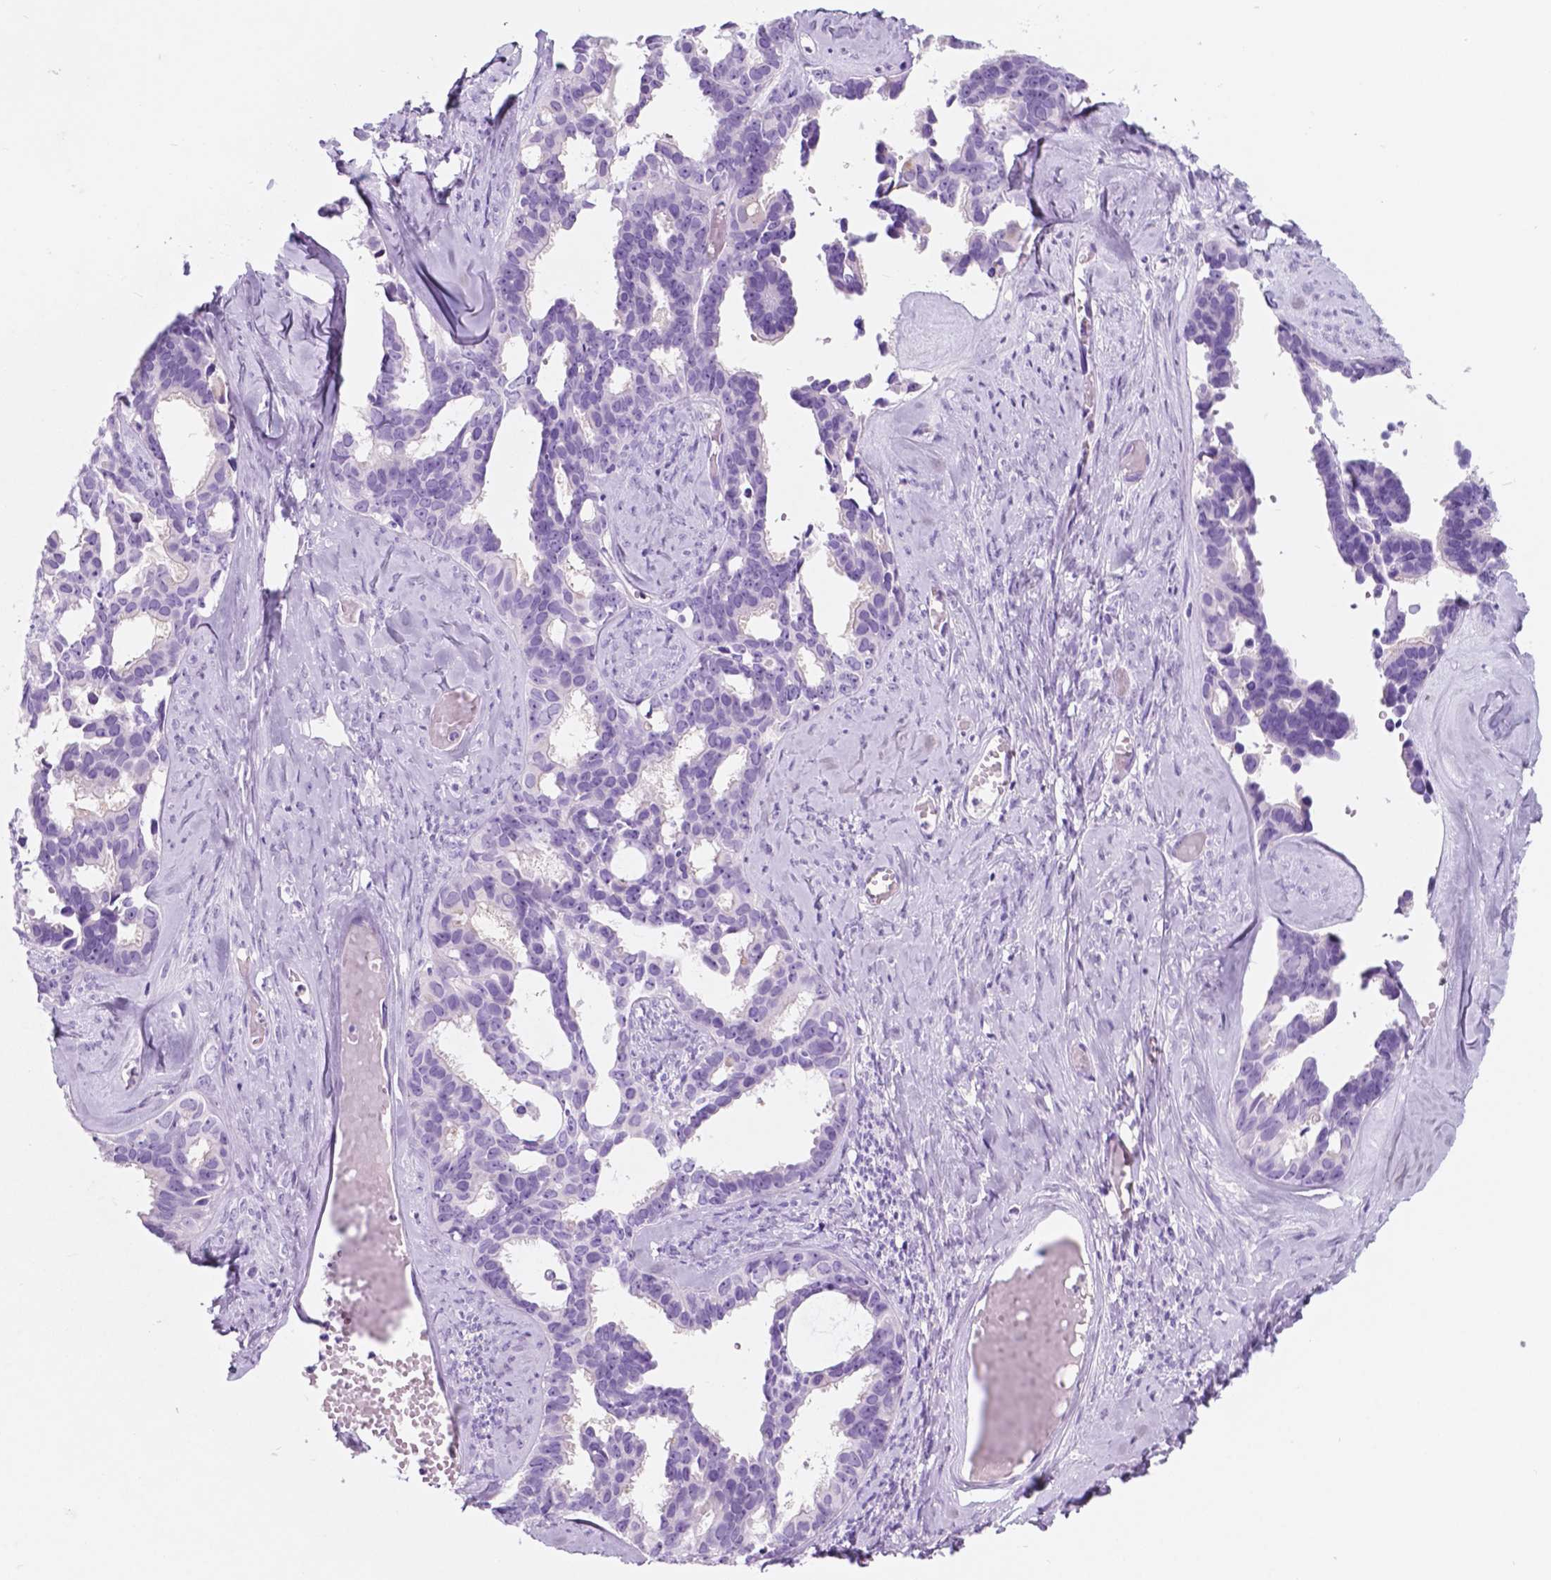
{"staining": {"intensity": "negative", "quantity": "none", "location": "none"}, "tissue": "ovarian cancer", "cell_type": "Tumor cells", "image_type": "cancer", "snomed": [{"axis": "morphology", "description": "Cystadenocarcinoma, serous, NOS"}, {"axis": "topography", "description": "Ovary"}], "caption": "Immunohistochemistry (IHC) image of serous cystadenocarcinoma (ovarian) stained for a protein (brown), which demonstrates no staining in tumor cells.", "gene": "CUZD1", "patient": {"sex": "female", "age": 69}}